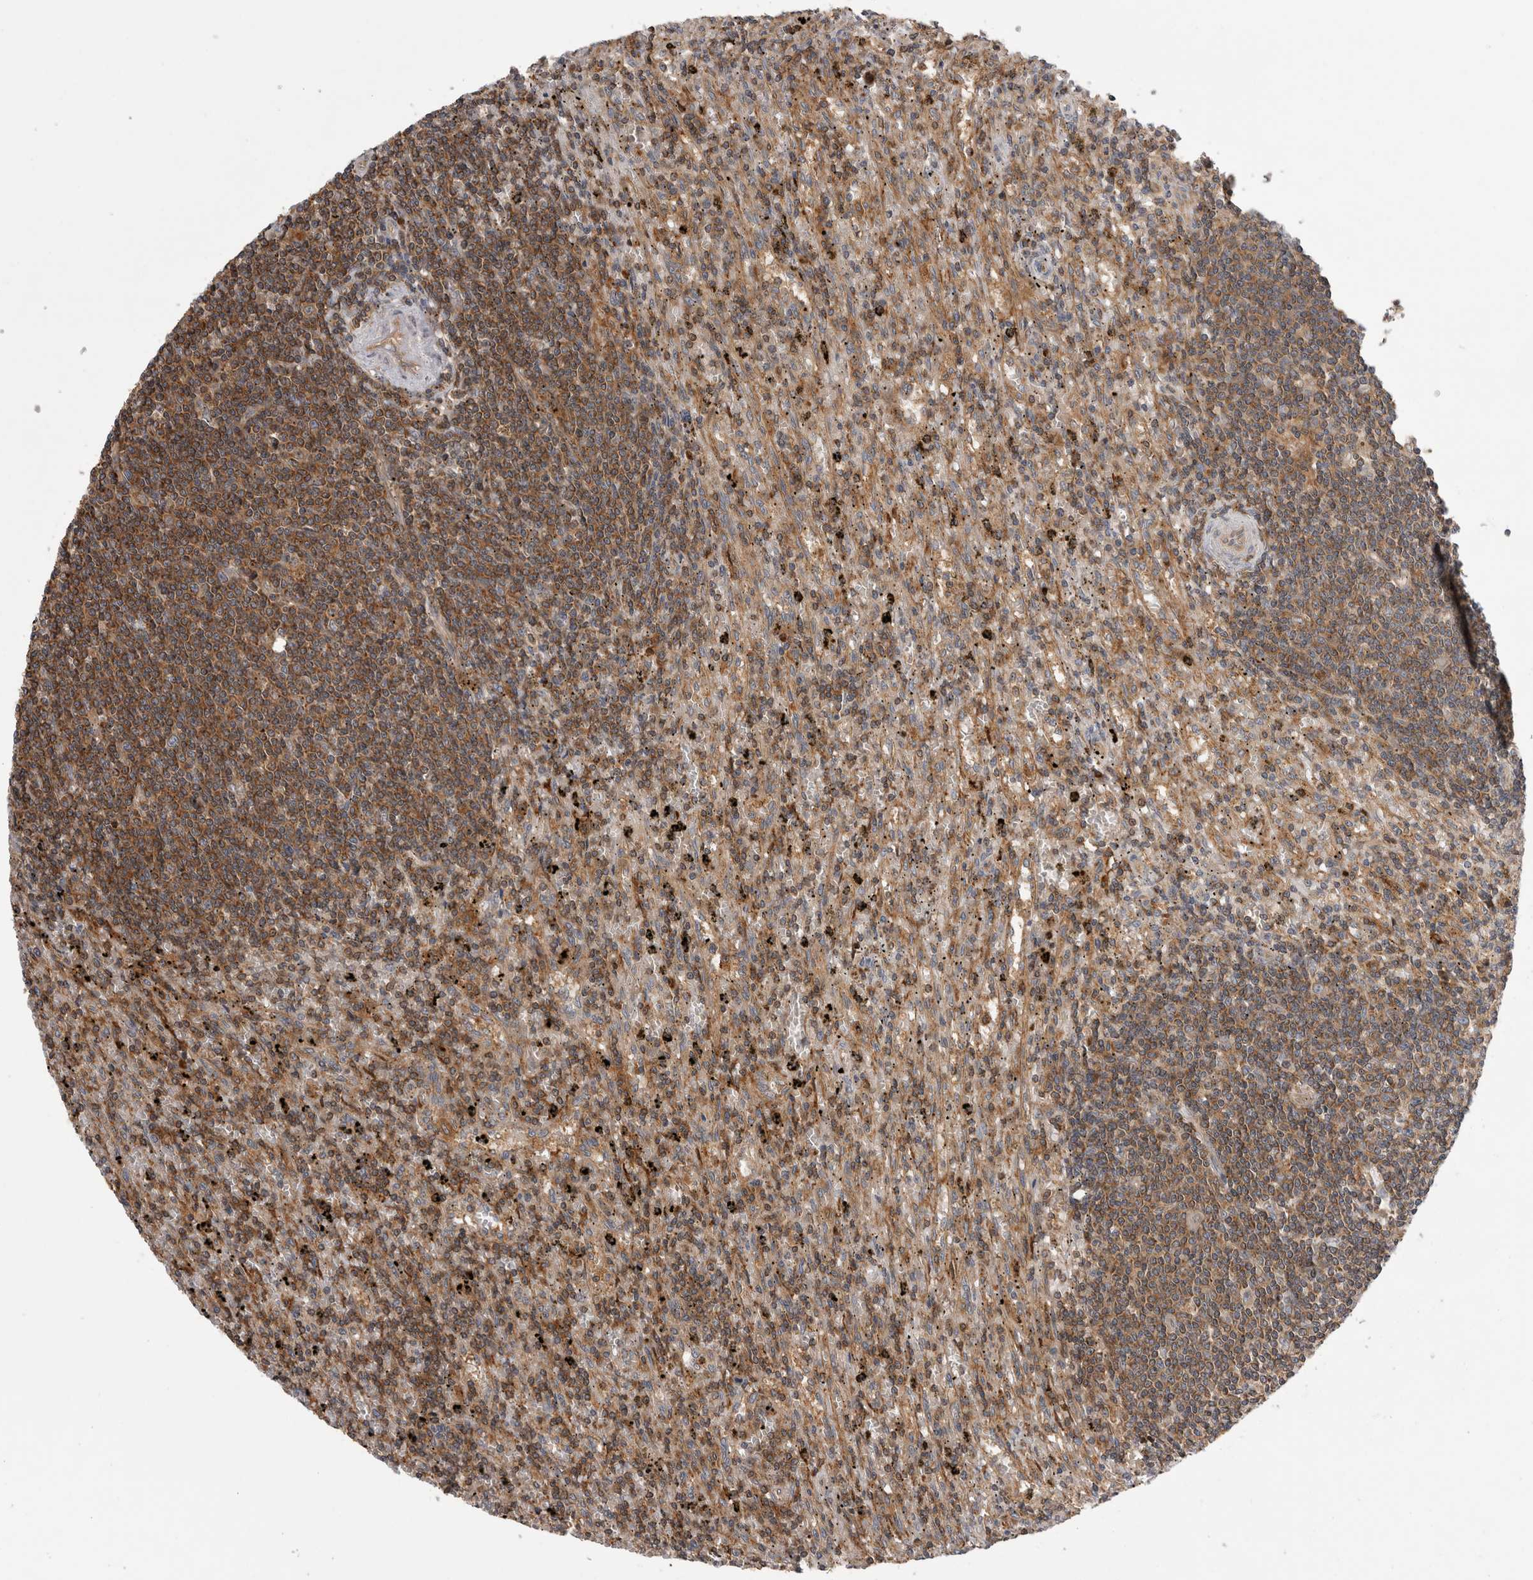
{"staining": {"intensity": "moderate", "quantity": ">75%", "location": "cytoplasmic/membranous"}, "tissue": "lymphoma", "cell_type": "Tumor cells", "image_type": "cancer", "snomed": [{"axis": "morphology", "description": "Malignant lymphoma, non-Hodgkin's type, Low grade"}, {"axis": "topography", "description": "Spleen"}], "caption": "There is medium levels of moderate cytoplasmic/membranous staining in tumor cells of lymphoma, as demonstrated by immunohistochemical staining (brown color).", "gene": "GRIK2", "patient": {"sex": "male", "age": 76}}